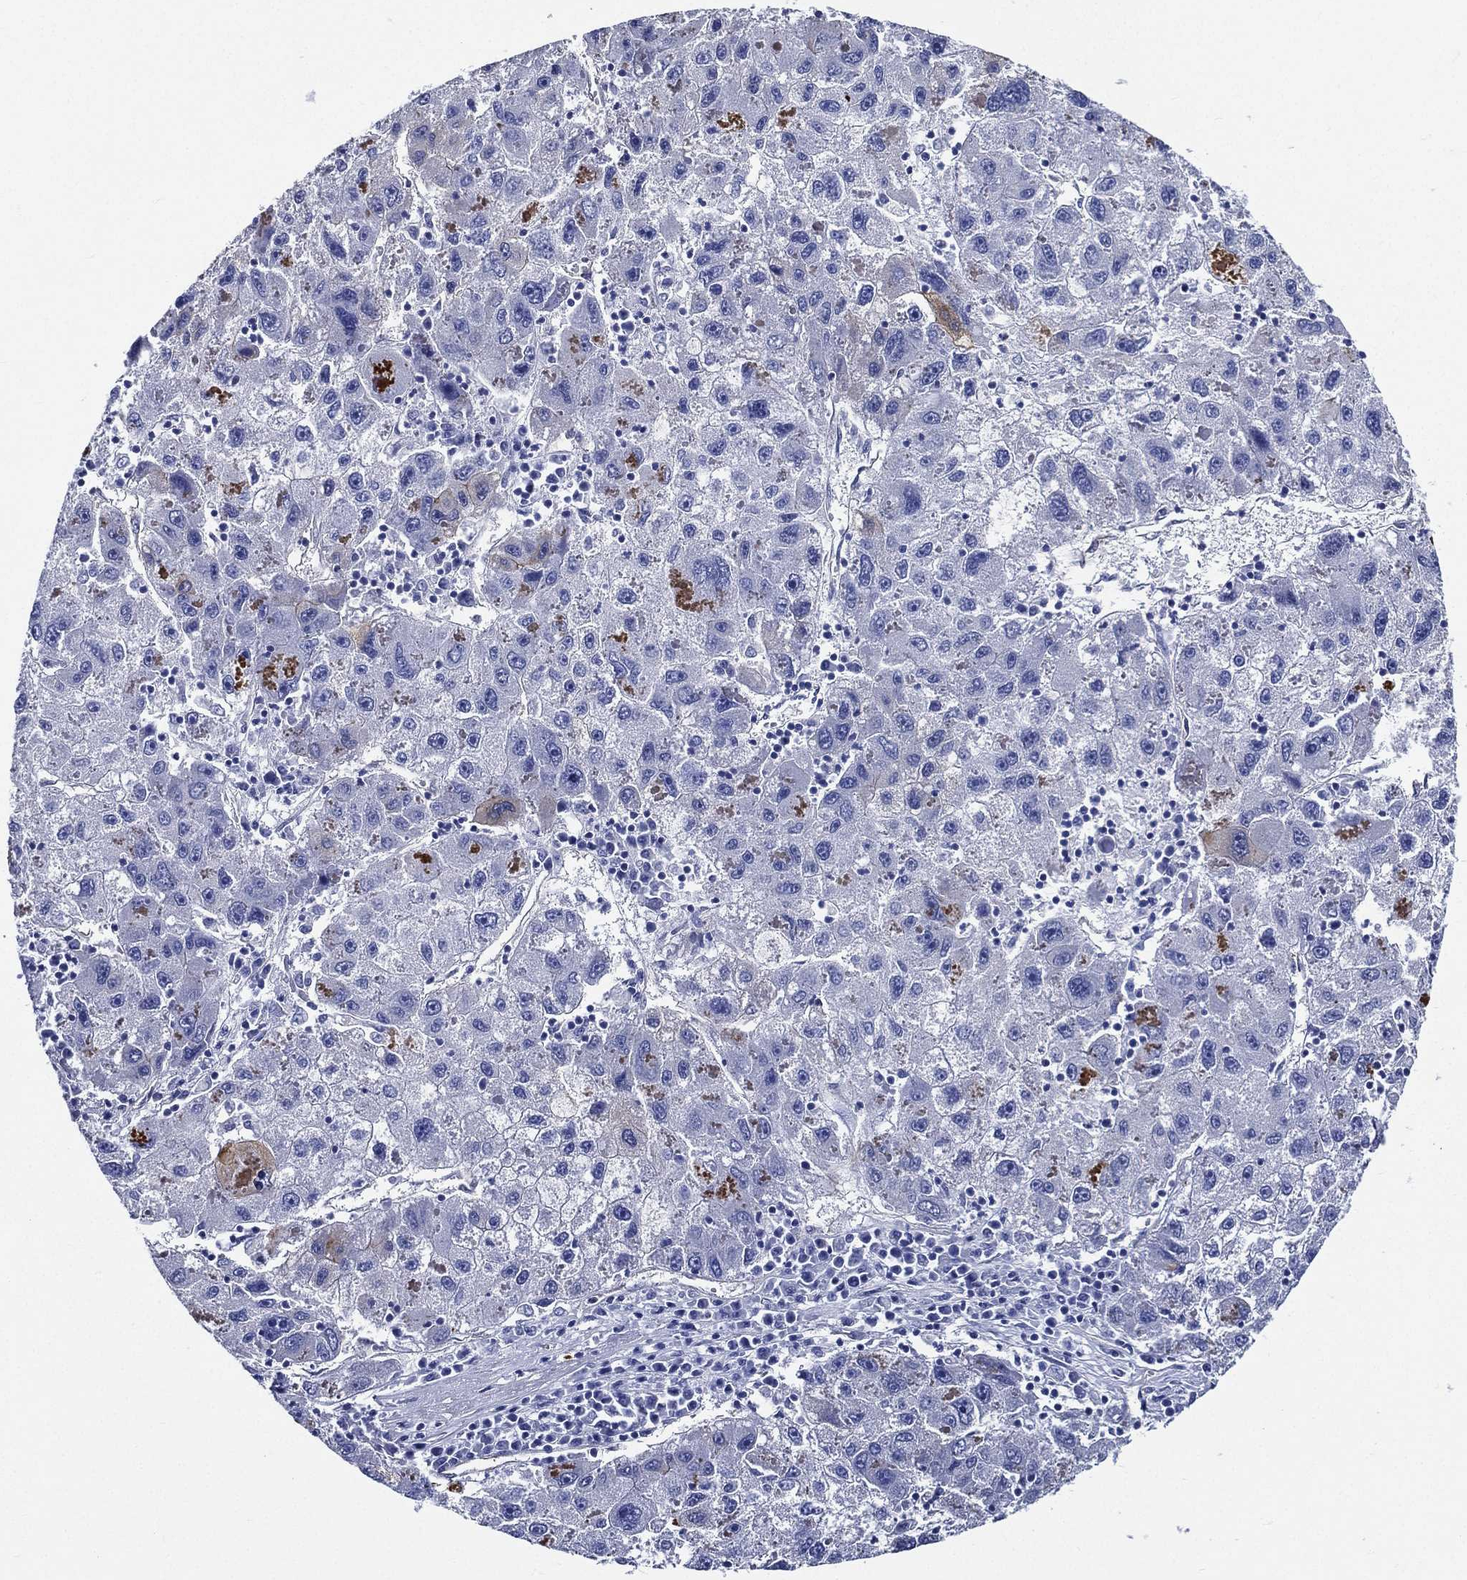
{"staining": {"intensity": "negative", "quantity": "none", "location": "none"}, "tissue": "liver cancer", "cell_type": "Tumor cells", "image_type": "cancer", "snomed": [{"axis": "morphology", "description": "Carcinoma, Hepatocellular, NOS"}, {"axis": "topography", "description": "Liver"}], "caption": "Human liver cancer (hepatocellular carcinoma) stained for a protein using immunohistochemistry shows no positivity in tumor cells.", "gene": "NEDD9", "patient": {"sex": "male", "age": 75}}